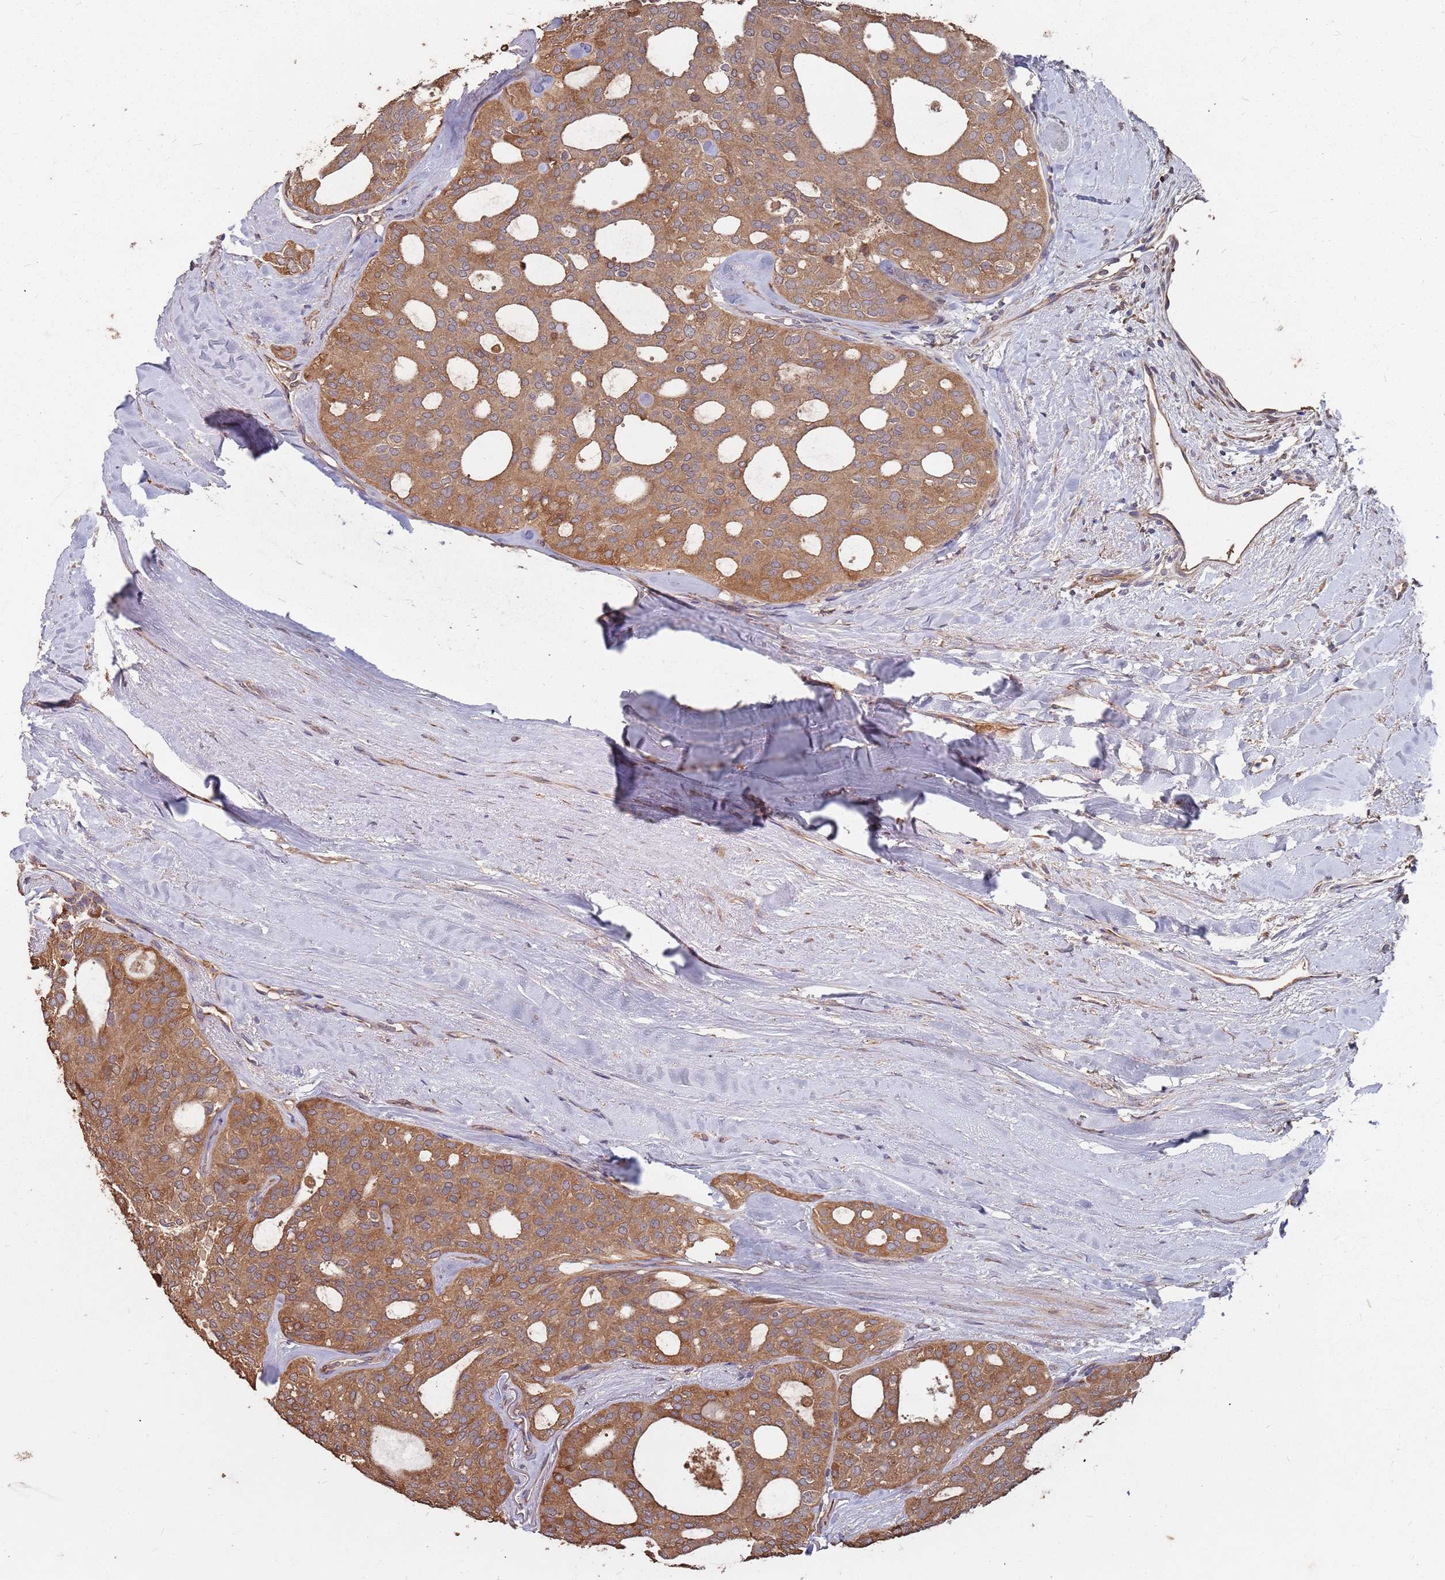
{"staining": {"intensity": "moderate", "quantity": ">75%", "location": "cytoplasmic/membranous"}, "tissue": "thyroid cancer", "cell_type": "Tumor cells", "image_type": "cancer", "snomed": [{"axis": "morphology", "description": "Follicular adenoma carcinoma, NOS"}, {"axis": "topography", "description": "Thyroid gland"}], "caption": "About >75% of tumor cells in human thyroid follicular adenoma carcinoma exhibit moderate cytoplasmic/membranous protein staining as visualized by brown immunohistochemical staining.", "gene": "ATG5", "patient": {"sex": "male", "age": 75}}